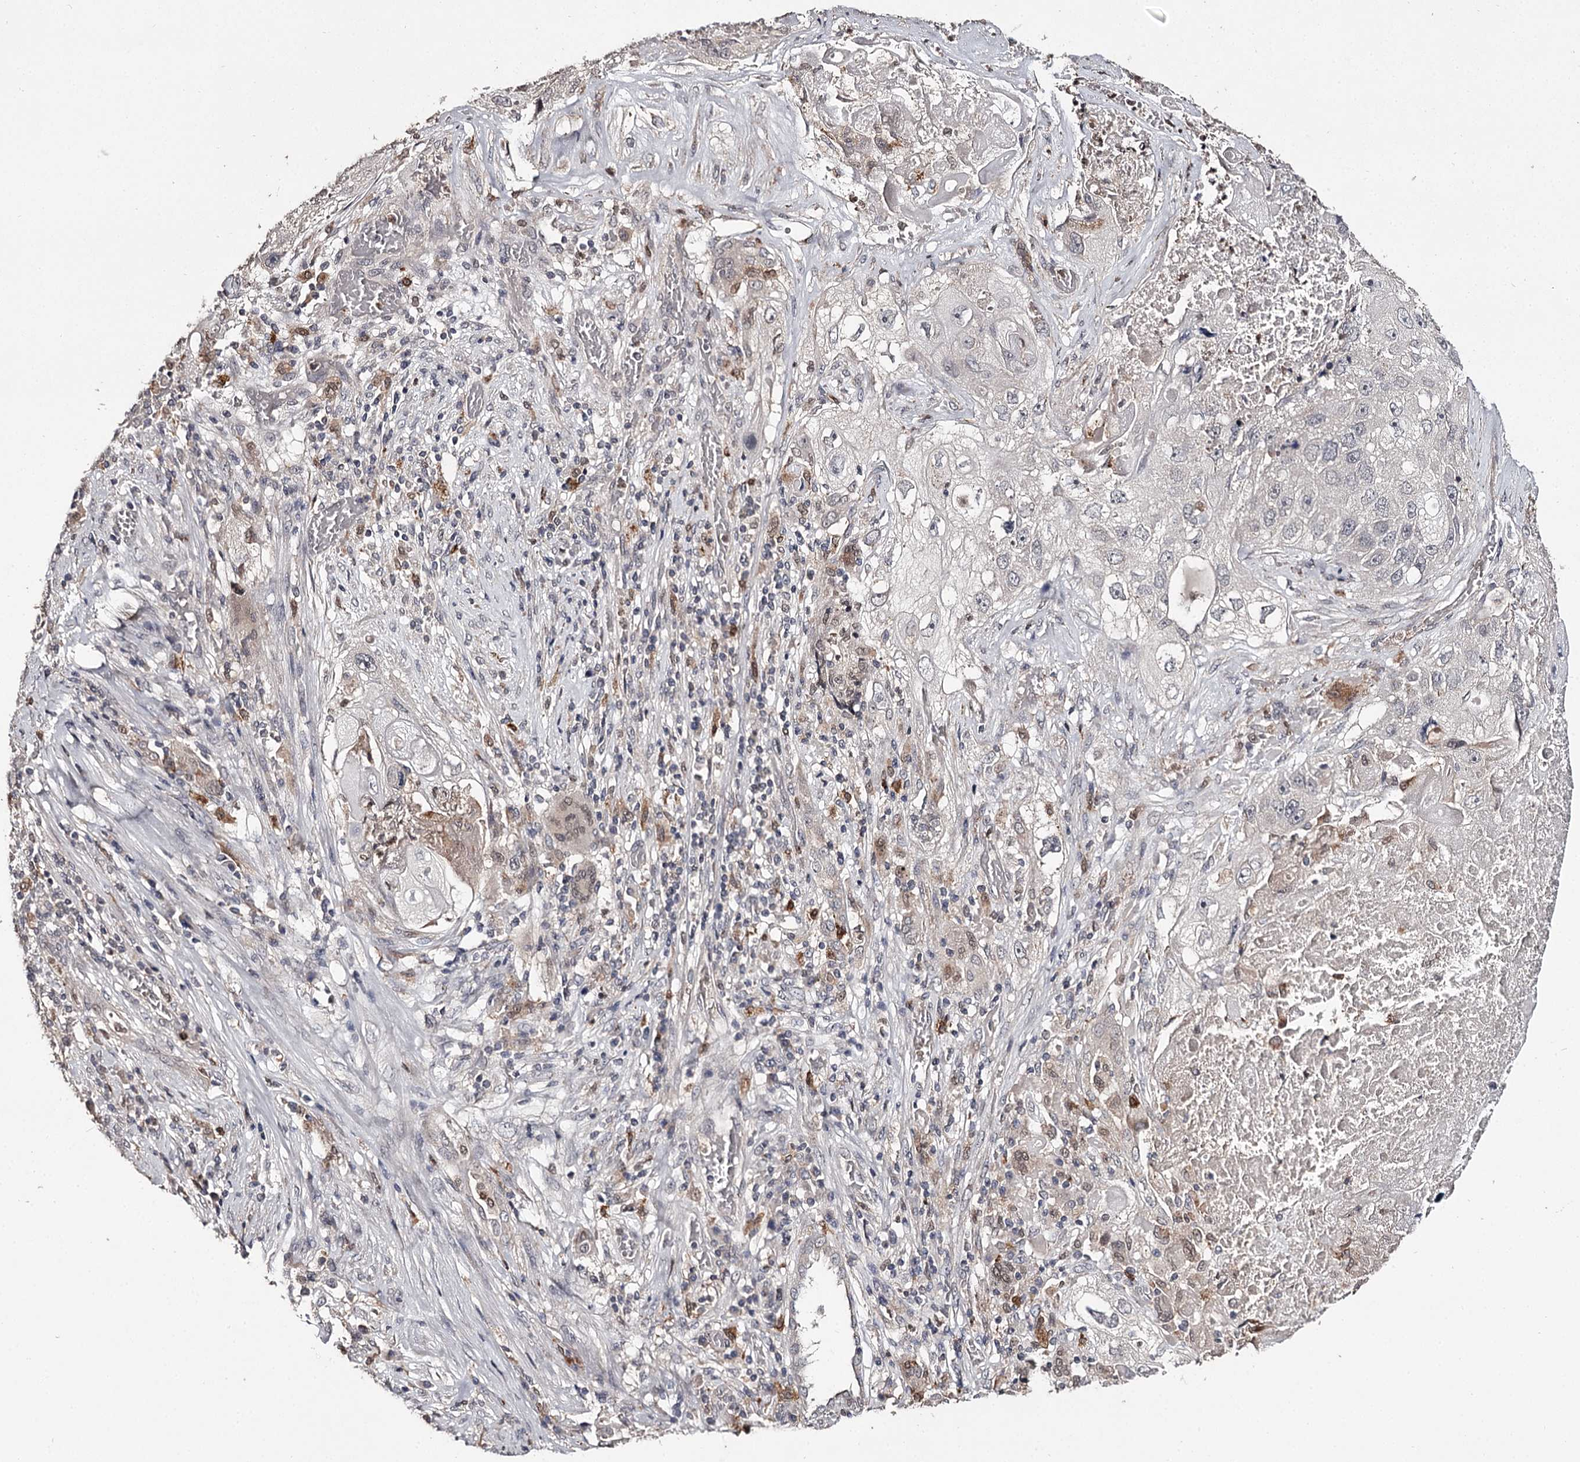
{"staining": {"intensity": "negative", "quantity": "none", "location": "none"}, "tissue": "lung cancer", "cell_type": "Tumor cells", "image_type": "cancer", "snomed": [{"axis": "morphology", "description": "Squamous cell carcinoma, NOS"}, {"axis": "topography", "description": "Lung"}], "caption": "This is an immunohistochemistry (IHC) micrograph of squamous cell carcinoma (lung). There is no expression in tumor cells.", "gene": "SLC32A1", "patient": {"sex": "male", "age": 61}}